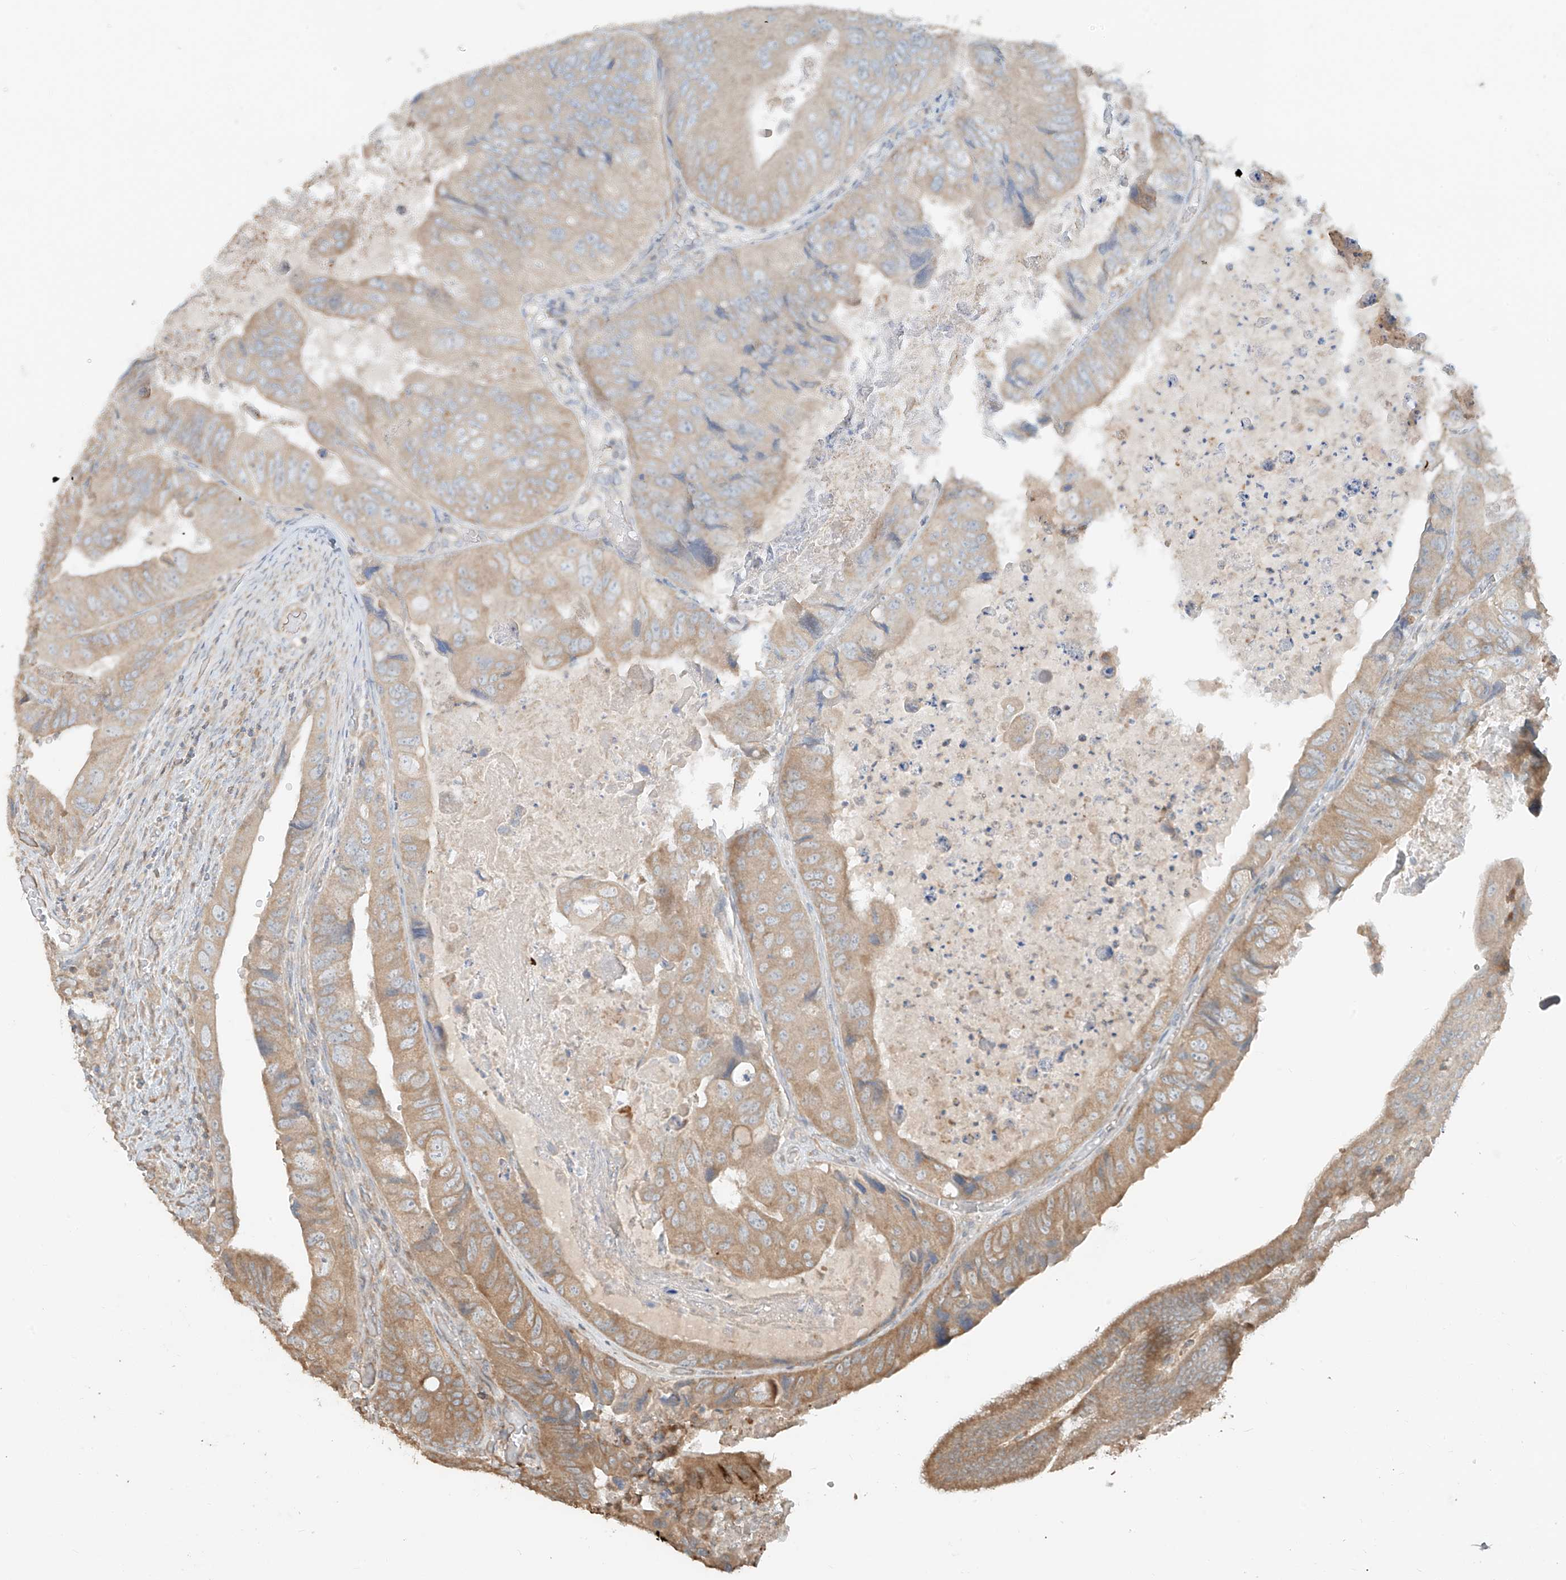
{"staining": {"intensity": "moderate", "quantity": "25%-75%", "location": "cytoplasmic/membranous"}, "tissue": "colorectal cancer", "cell_type": "Tumor cells", "image_type": "cancer", "snomed": [{"axis": "morphology", "description": "Adenocarcinoma, NOS"}, {"axis": "topography", "description": "Rectum"}], "caption": "Moderate cytoplasmic/membranous staining is present in about 25%-75% of tumor cells in colorectal adenocarcinoma. The staining was performed using DAB (3,3'-diaminobenzidine), with brown indicating positive protein expression. Nuclei are stained blue with hematoxylin.", "gene": "ANKZF1", "patient": {"sex": "male", "age": 63}}